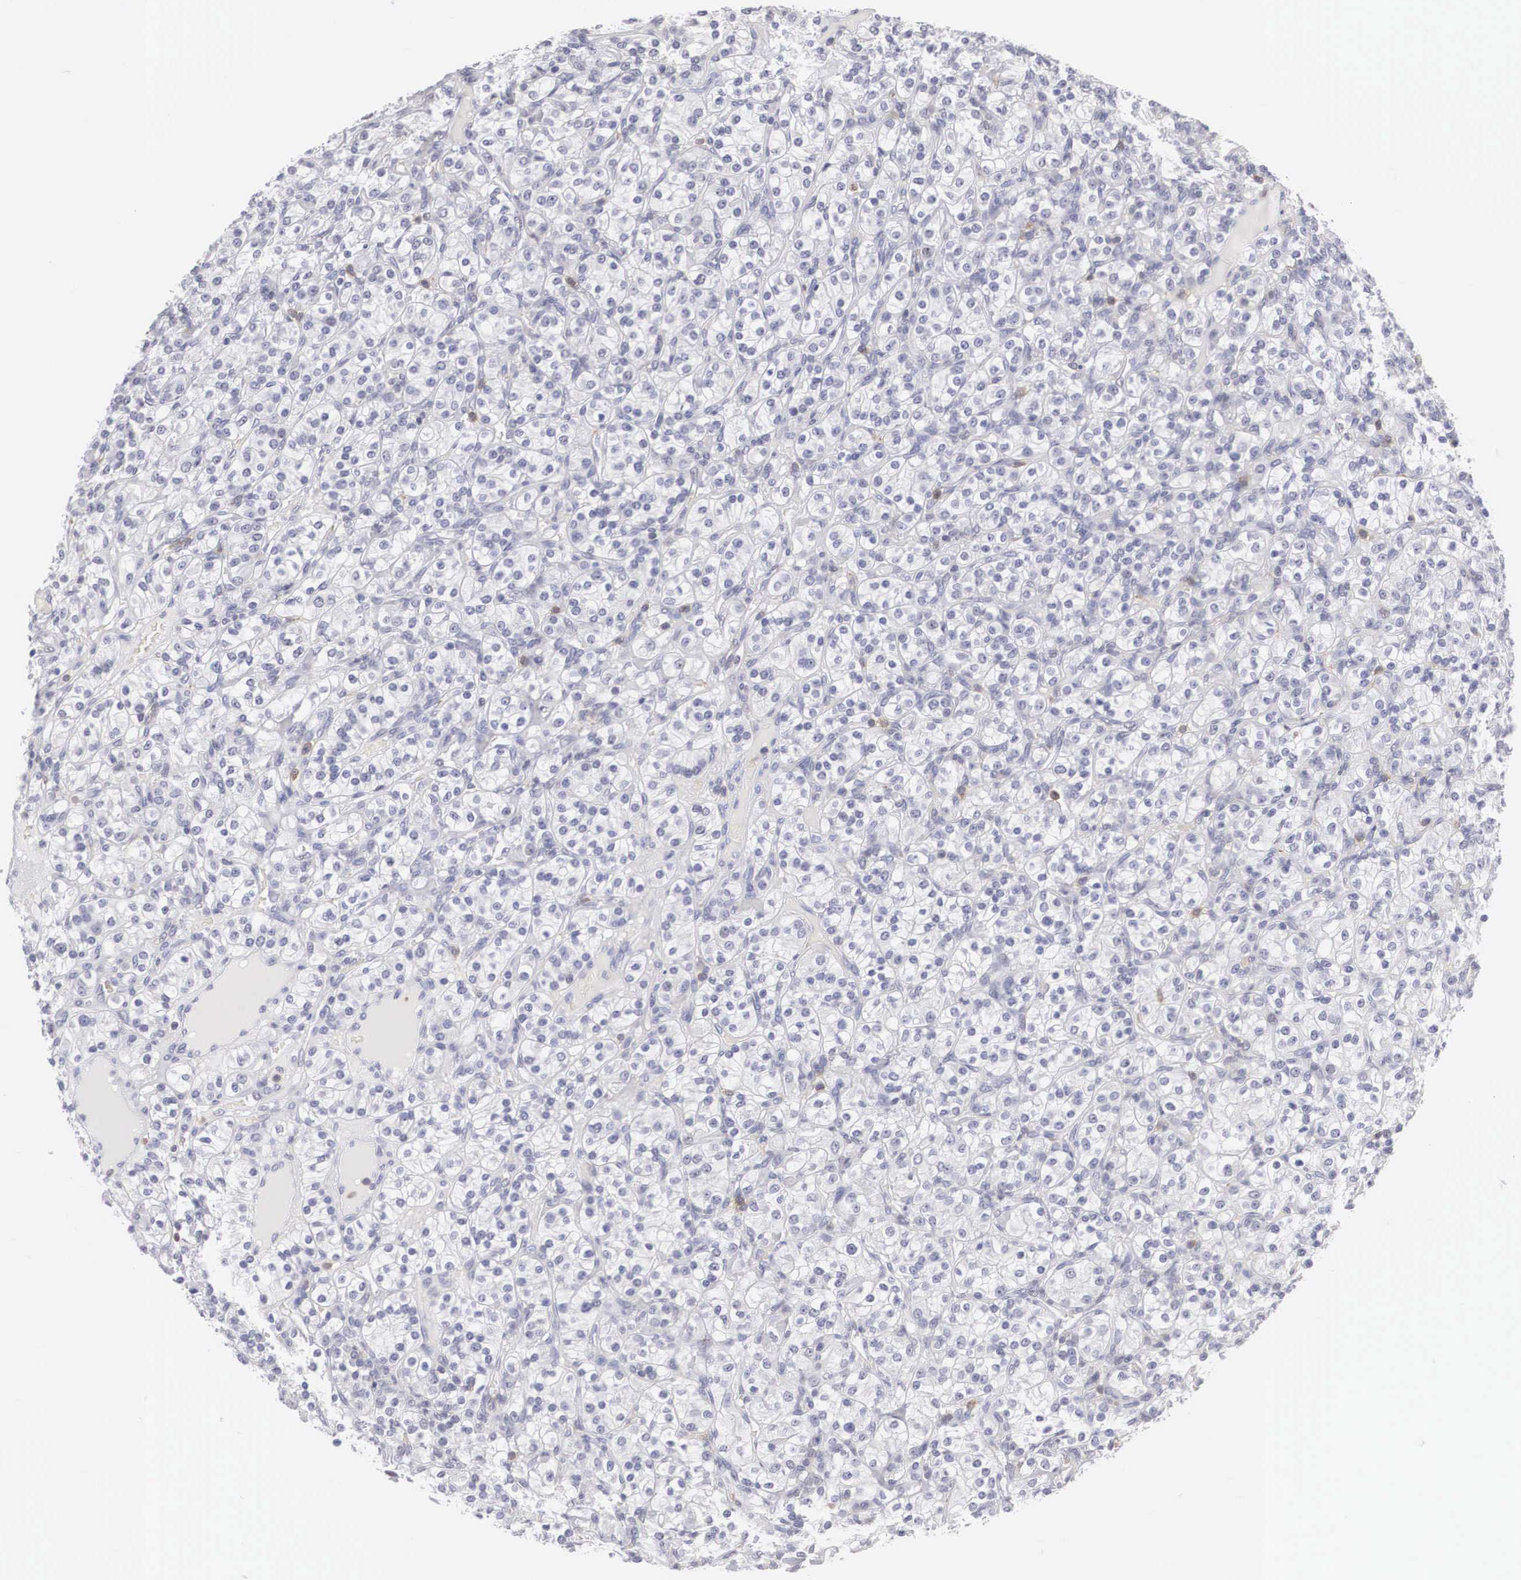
{"staining": {"intensity": "negative", "quantity": "none", "location": "none"}, "tissue": "renal cancer", "cell_type": "Tumor cells", "image_type": "cancer", "snomed": [{"axis": "morphology", "description": "Adenocarcinoma, NOS"}, {"axis": "topography", "description": "Kidney"}], "caption": "This is an IHC micrograph of renal cancer. There is no positivity in tumor cells.", "gene": "FAM47A", "patient": {"sex": "male", "age": 77}}